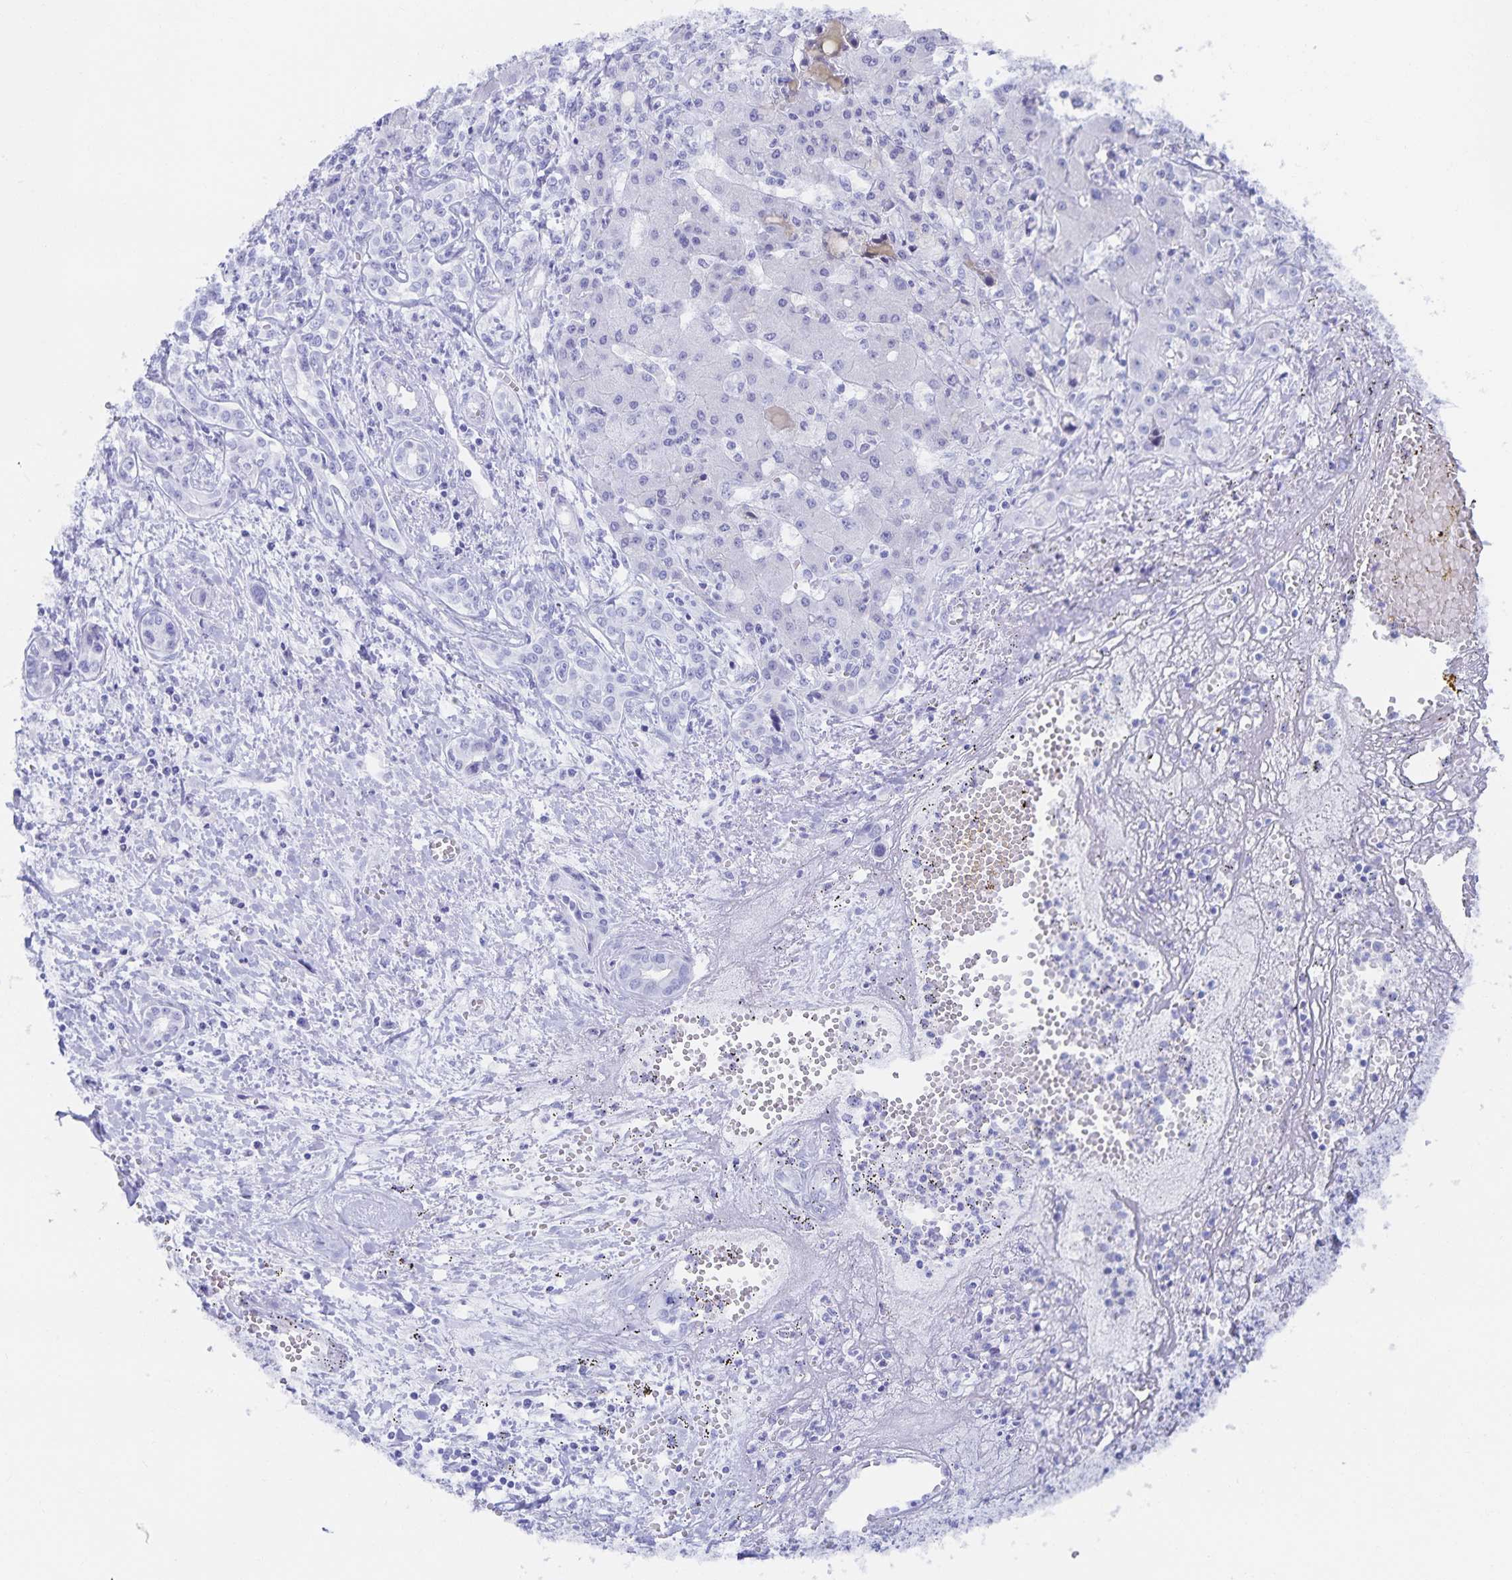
{"staining": {"intensity": "negative", "quantity": "none", "location": "none"}, "tissue": "liver cancer", "cell_type": "Tumor cells", "image_type": "cancer", "snomed": [{"axis": "morphology", "description": "Cholangiocarcinoma"}, {"axis": "topography", "description": "Liver"}], "caption": "Protein analysis of liver cancer (cholangiocarcinoma) reveals no significant positivity in tumor cells.", "gene": "SNTN", "patient": {"sex": "female", "age": 64}}